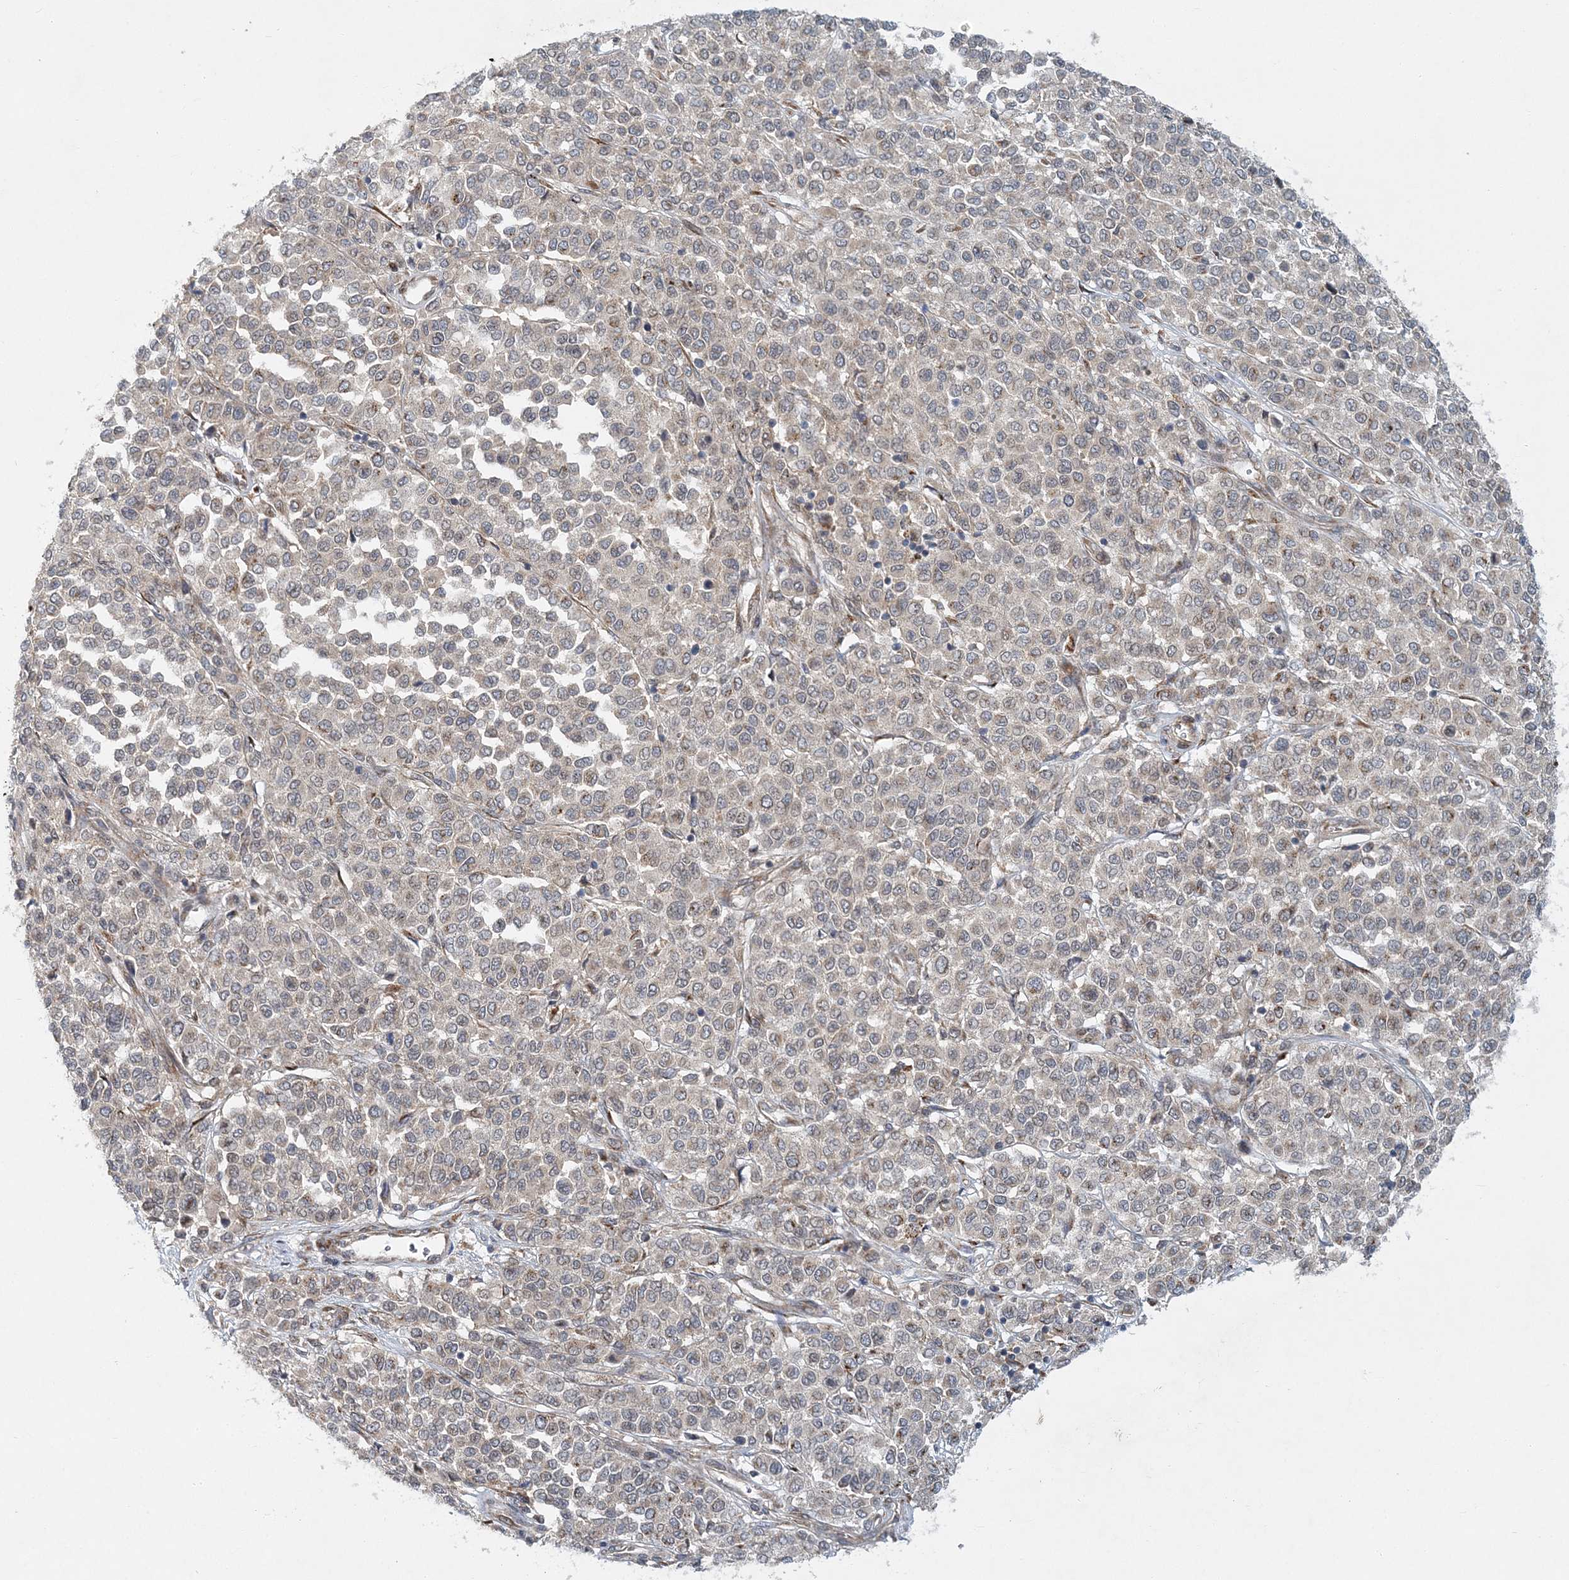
{"staining": {"intensity": "negative", "quantity": "none", "location": "none"}, "tissue": "melanoma", "cell_type": "Tumor cells", "image_type": "cancer", "snomed": [{"axis": "morphology", "description": "Malignant melanoma, Metastatic site"}, {"axis": "topography", "description": "Pancreas"}], "caption": "Melanoma was stained to show a protein in brown. There is no significant expression in tumor cells. Nuclei are stained in blue.", "gene": "NBAS", "patient": {"sex": "female", "age": 30}}